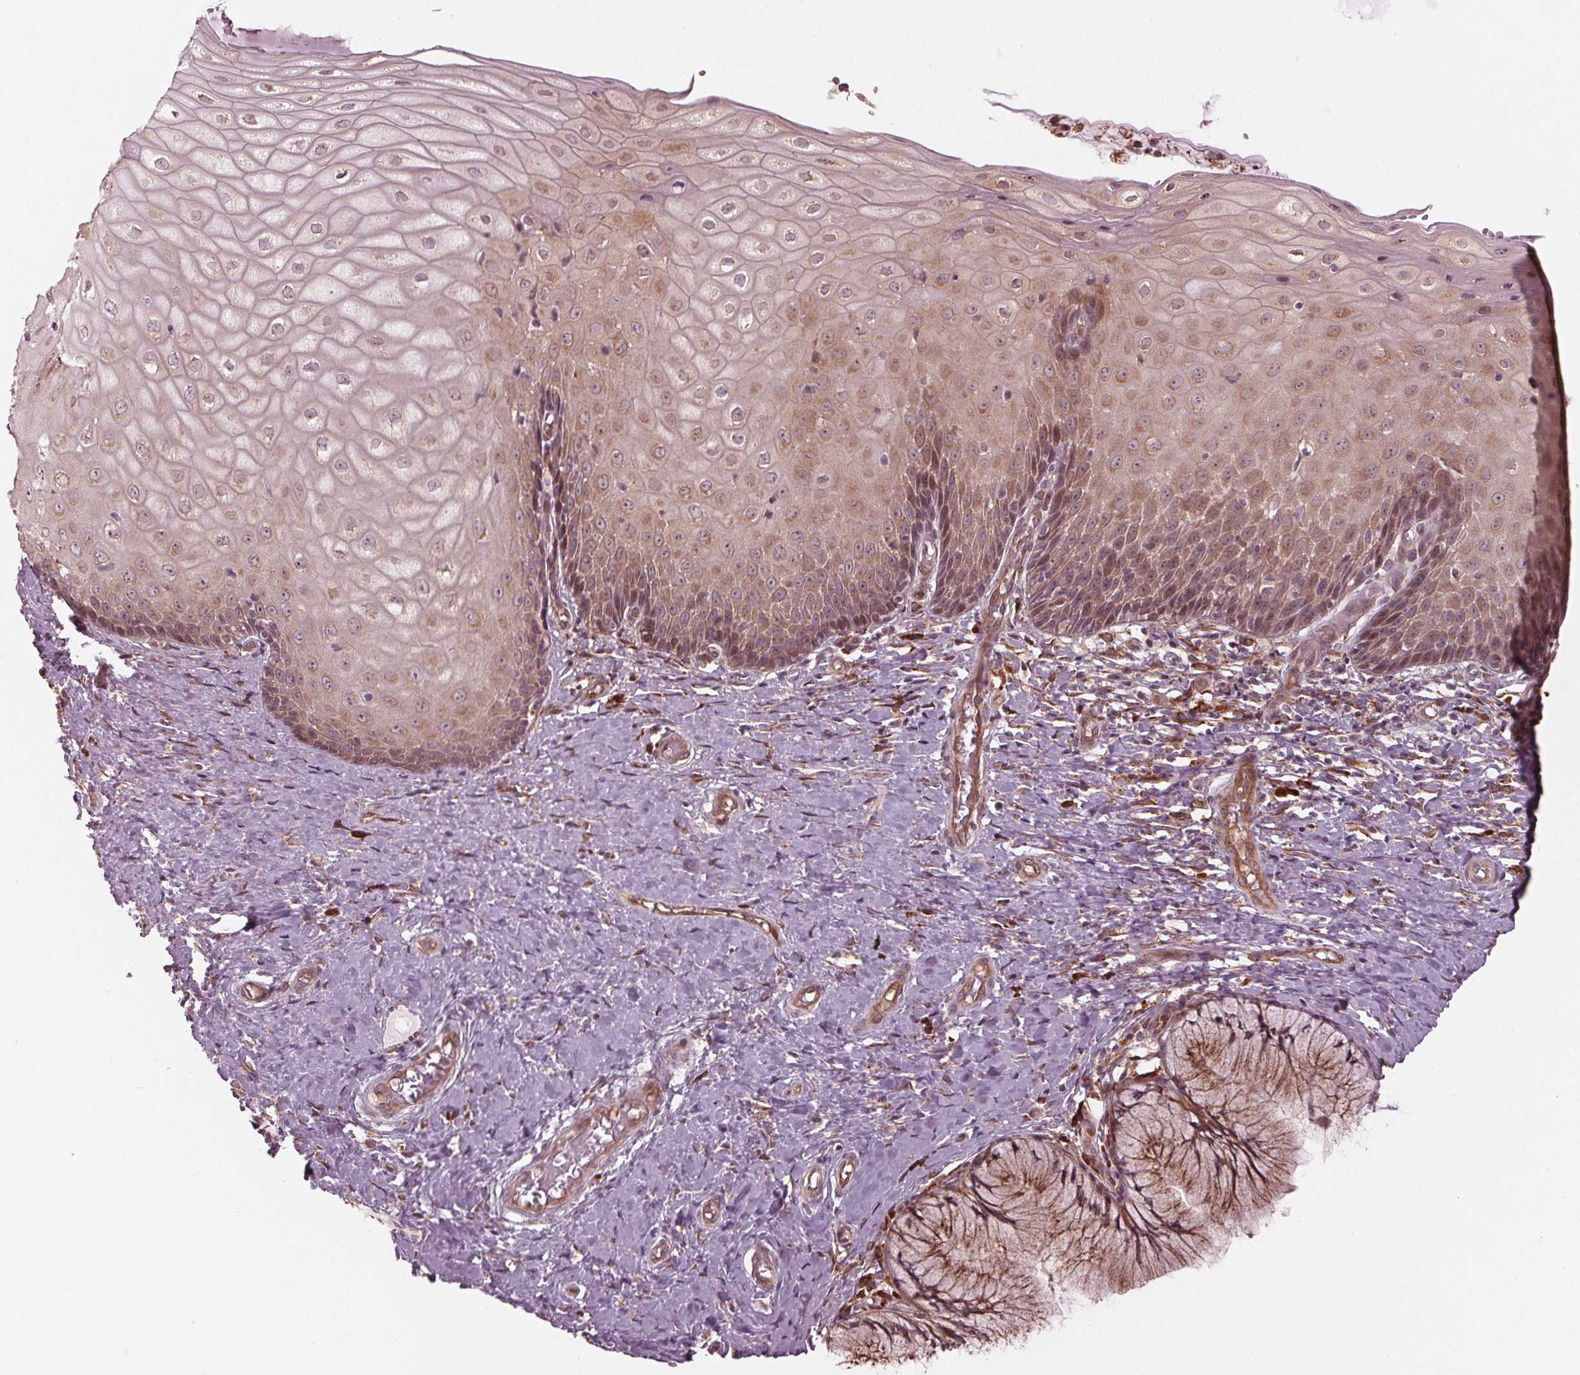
{"staining": {"intensity": "moderate", "quantity": ">75%", "location": "cytoplasmic/membranous"}, "tissue": "cervix", "cell_type": "Glandular cells", "image_type": "normal", "snomed": [{"axis": "morphology", "description": "Normal tissue, NOS"}, {"axis": "topography", "description": "Cervix"}], "caption": "Benign cervix reveals moderate cytoplasmic/membranous positivity in about >75% of glandular cells Nuclei are stained in blue..", "gene": "CMIP", "patient": {"sex": "female", "age": 37}}